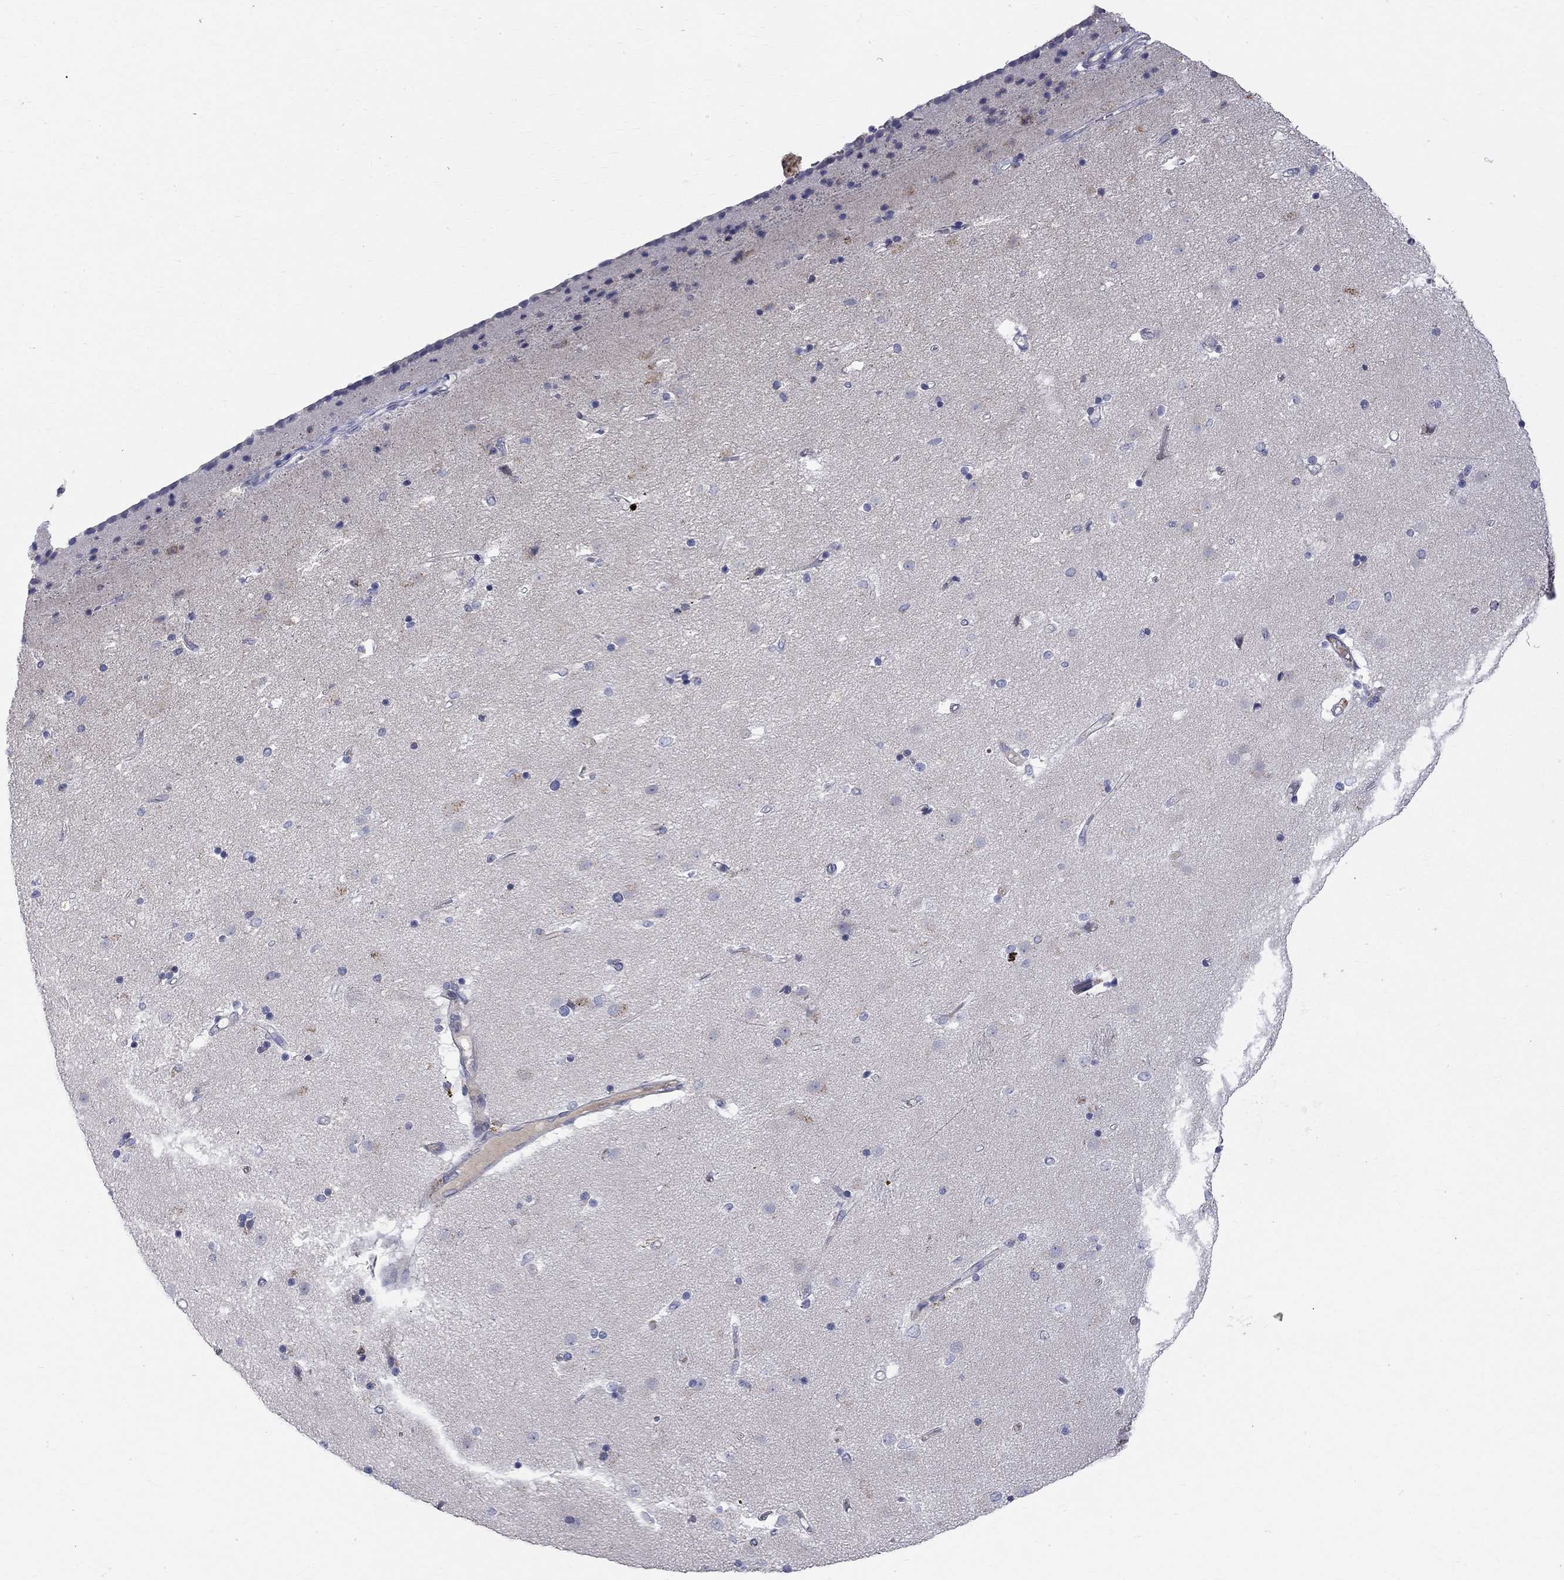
{"staining": {"intensity": "negative", "quantity": "none", "location": "none"}, "tissue": "caudate", "cell_type": "Glial cells", "image_type": "normal", "snomed": [{"axis": "morphology", "description": "Normal tissue, NOS"}, {"axis": "topography", "description": "Lateral ventricle wall"}], "caption": "Caudate stained for a protein using IHC displays no expression glial cells.", "gene": "ACSL1", "patient": {"sex": "female", "age": 71}}